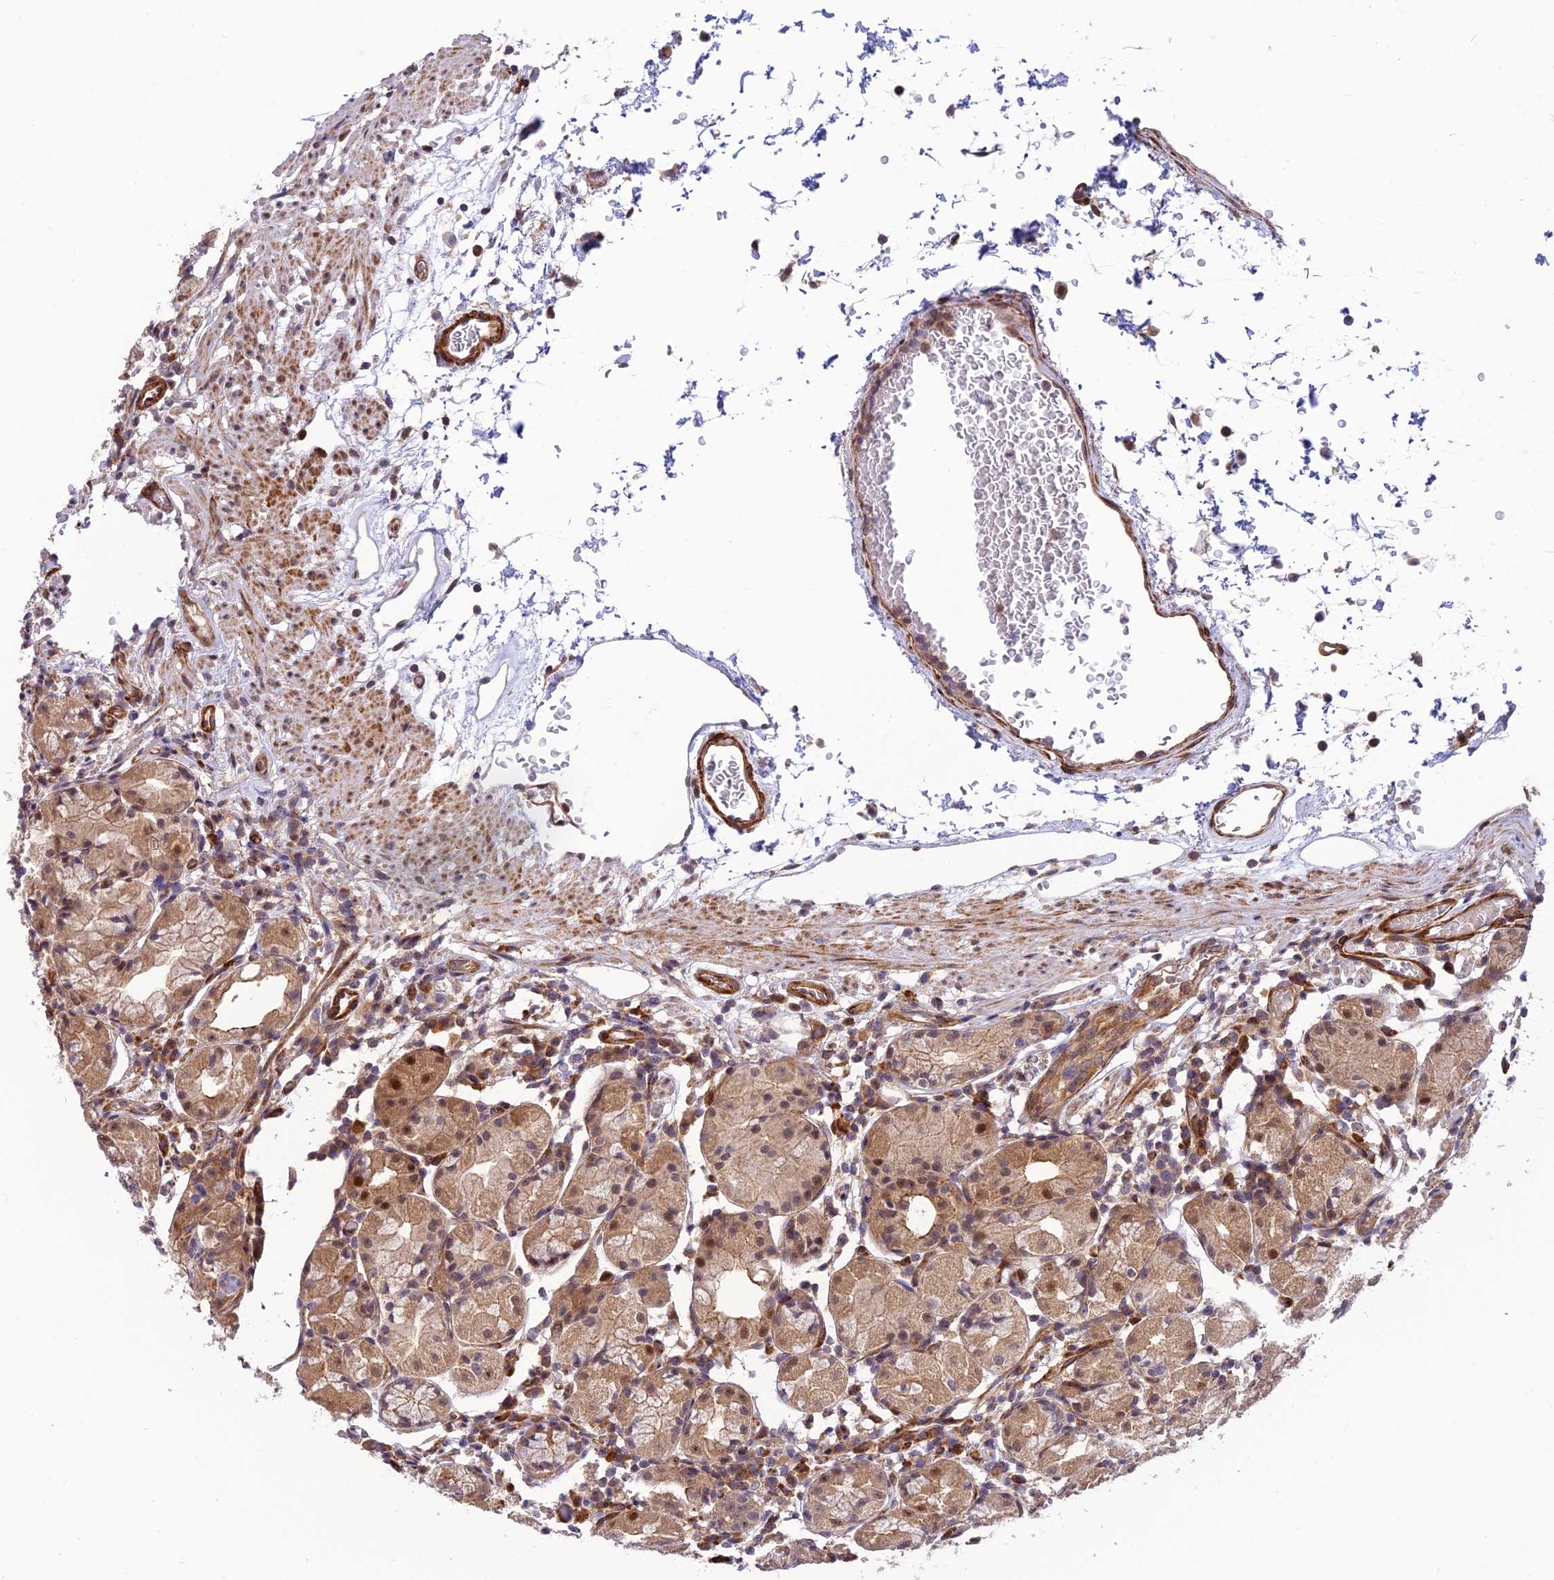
{"staining": {"intensity": "moderate", "quantity": "<25%", "location": "cytoplasmic/membranous,nuclear"}, "tissue": "stomach", "cell_type": "Glandular cells", "image_type": "normal", "snomed": [{"axis": "morphology", "description": "Normal tissue, NOS"}, {"axis": "topography", "description": "Stomach"}, {"axis": "topography", "description": "Stomach, lower"}], "caption": "Brown immunohistochemical staining in normal stomach shows moderate cytoplasmic/membranous,nuclear expression in approximately <25% of glandular cells. (brown staining indicates protein expression, while blue staining denotes nuclei).", "gene": "ZNF584", "patient": {"sex": "female", "age": 75}}